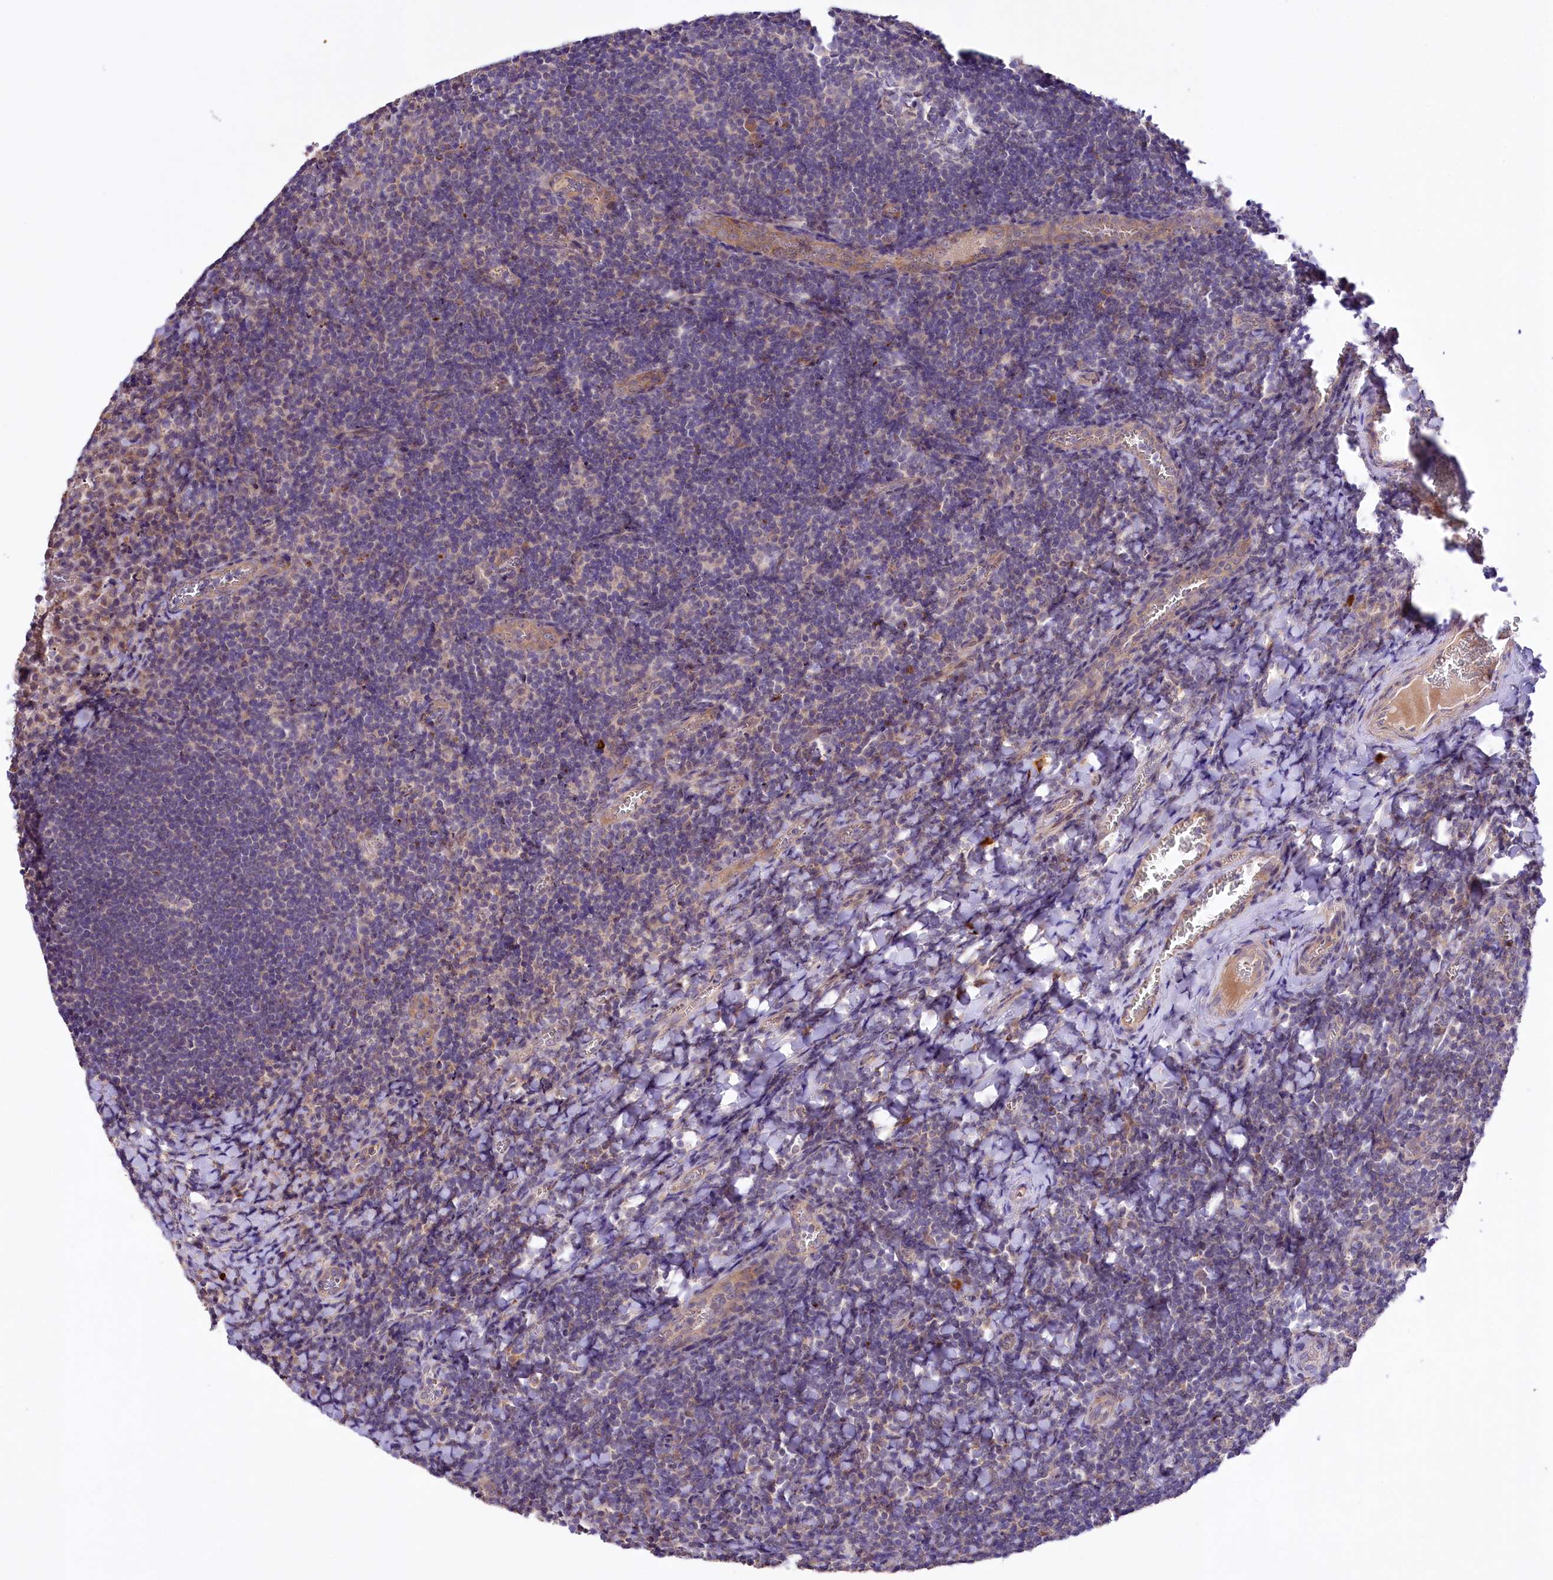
{"staining": {"intensity": "weak", "quantity": "<25%", "location": "cytoplasmic/membranous"}, "tissue": "tonsil", "cell_type": "Germinal center cells", "image_type": "normal", "snomed": [{"axis": "morphology", "description": "Normal tissue, NOS"}, {"axis": "topography", "description": "Tonsil"}], "caption": "Germinal center cells are negative for brown protein staining in normal tonsil. (Stains: DAB IHC with hematoxylin counter stain, Microscopy: brightfield microscopy at high magnification).", "gene": "ZNF45", "patient": {"sex": "male", "age": 27}}